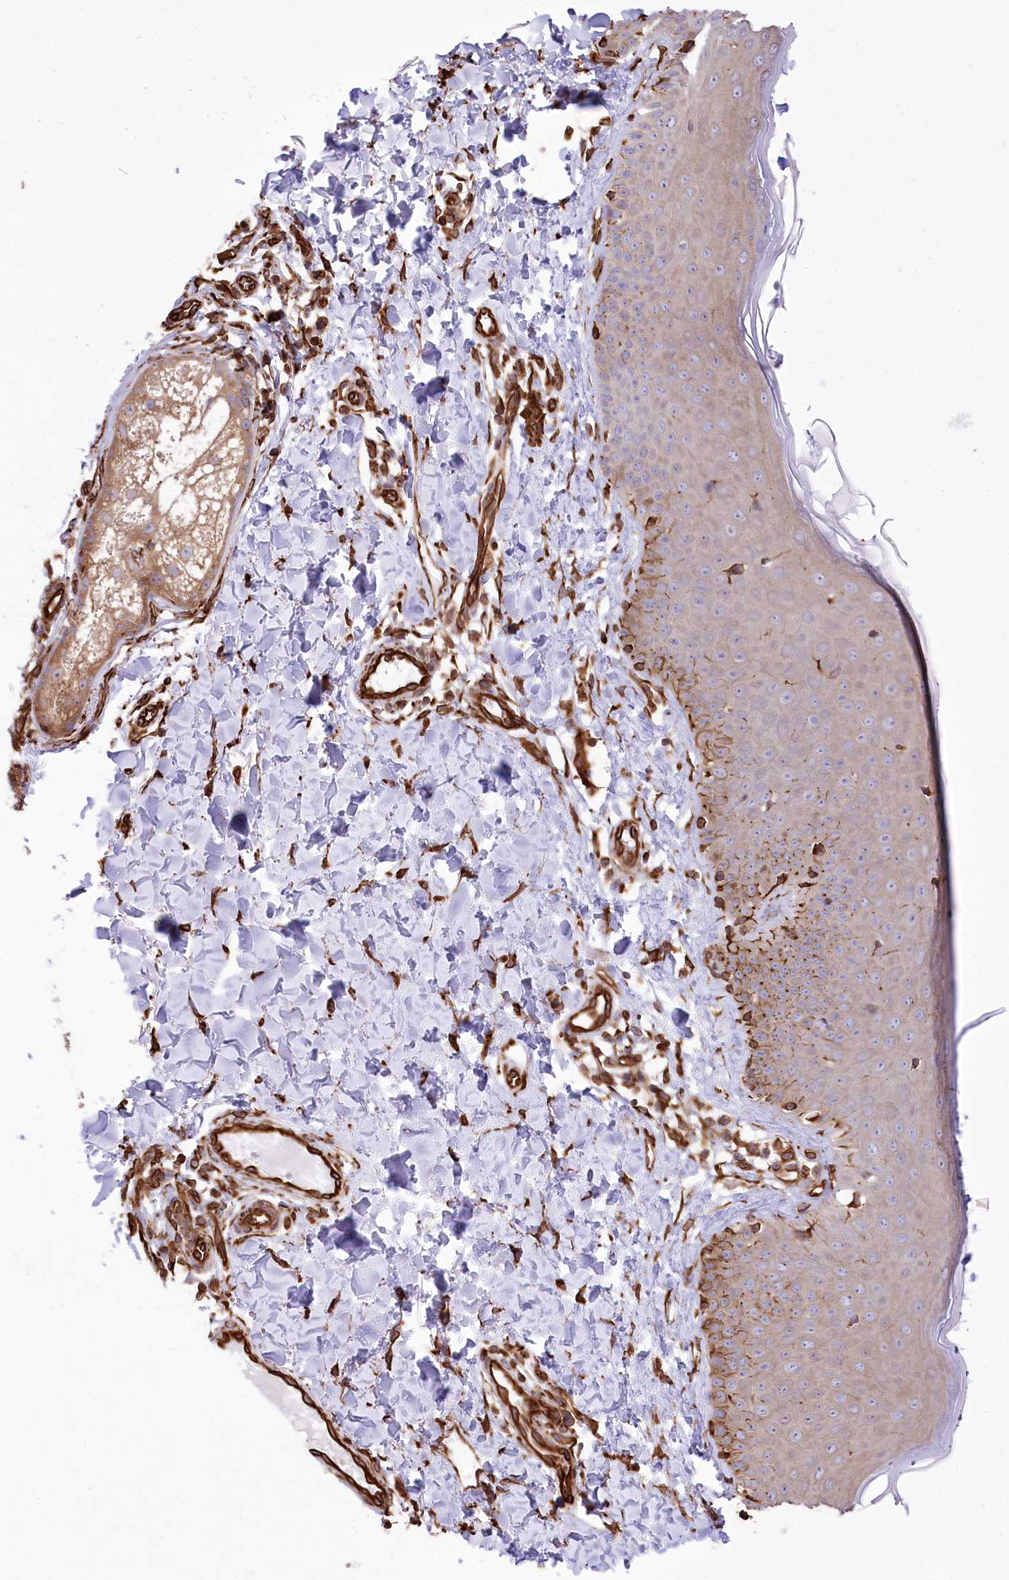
{"staining": {"intensity": "strong", "quantity": ">75%", "location": "cytoplasmic/membranous"}, "tissue": "skin", "cell_type": "Fibroblasts", "image_type": "normal", "snomed": [{"axis": "morphology", "description": "Normal tissue, NOS"}, {"axis": "topography", "description": "Skin"}], "caption": "Strong cytoplasmic/membranous protein positivity is identified in about >75% of fibroblasts in skin. (brown staining indicates protein expression, while blue staining denotes nuclei).", "gene": "TTC1", "patient": {"sex": "male", "age": 52}}